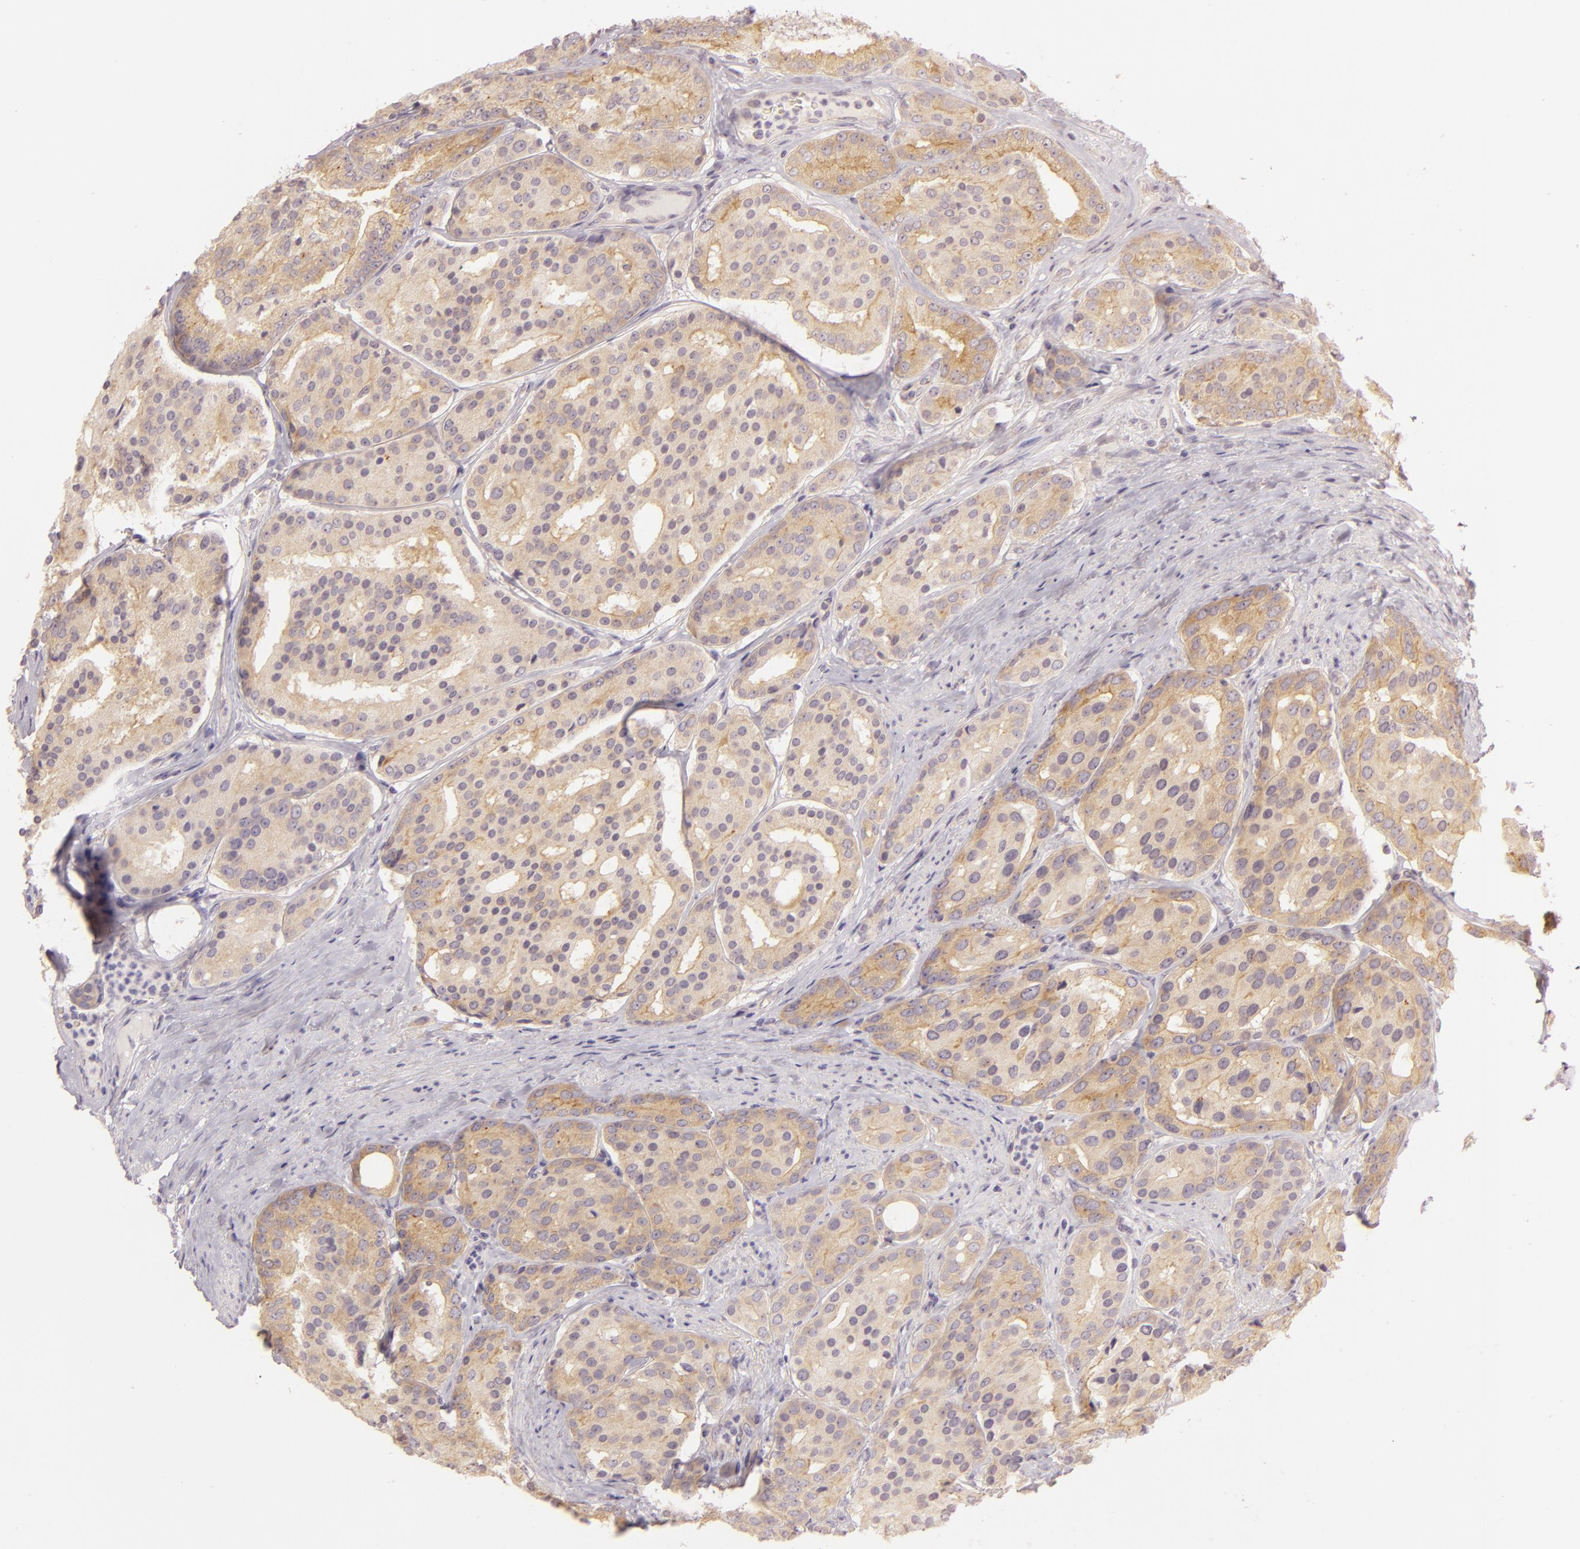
{"staining": {"intensity": "moderate", "quantity": ">75%", "location": "cytoplasmic/membranous"}, "tissue": "prostate cancer", "cell_type": "Tumor cells", "image_type": "cancer", "snomed": [{"axis": "morphology", "description": "Adenocarcinoma, High grade"}, {"axis": "topography", "description": "Prostate"}], "caption": "Prostate cancer (high-grade adenocarcinoma) stained with immunohistochemistry (IHC) demonstrates moderate cytoplasmic/membranous positivity in approximately >75% of tumor cells. The protein of interest is stained brown, and the nuclei are stained in blue (DAB IHC with brightfield microscopy, high magnification).", "gene": "ZC3H7B", "patient": {"sex": "male", "age": 64}}